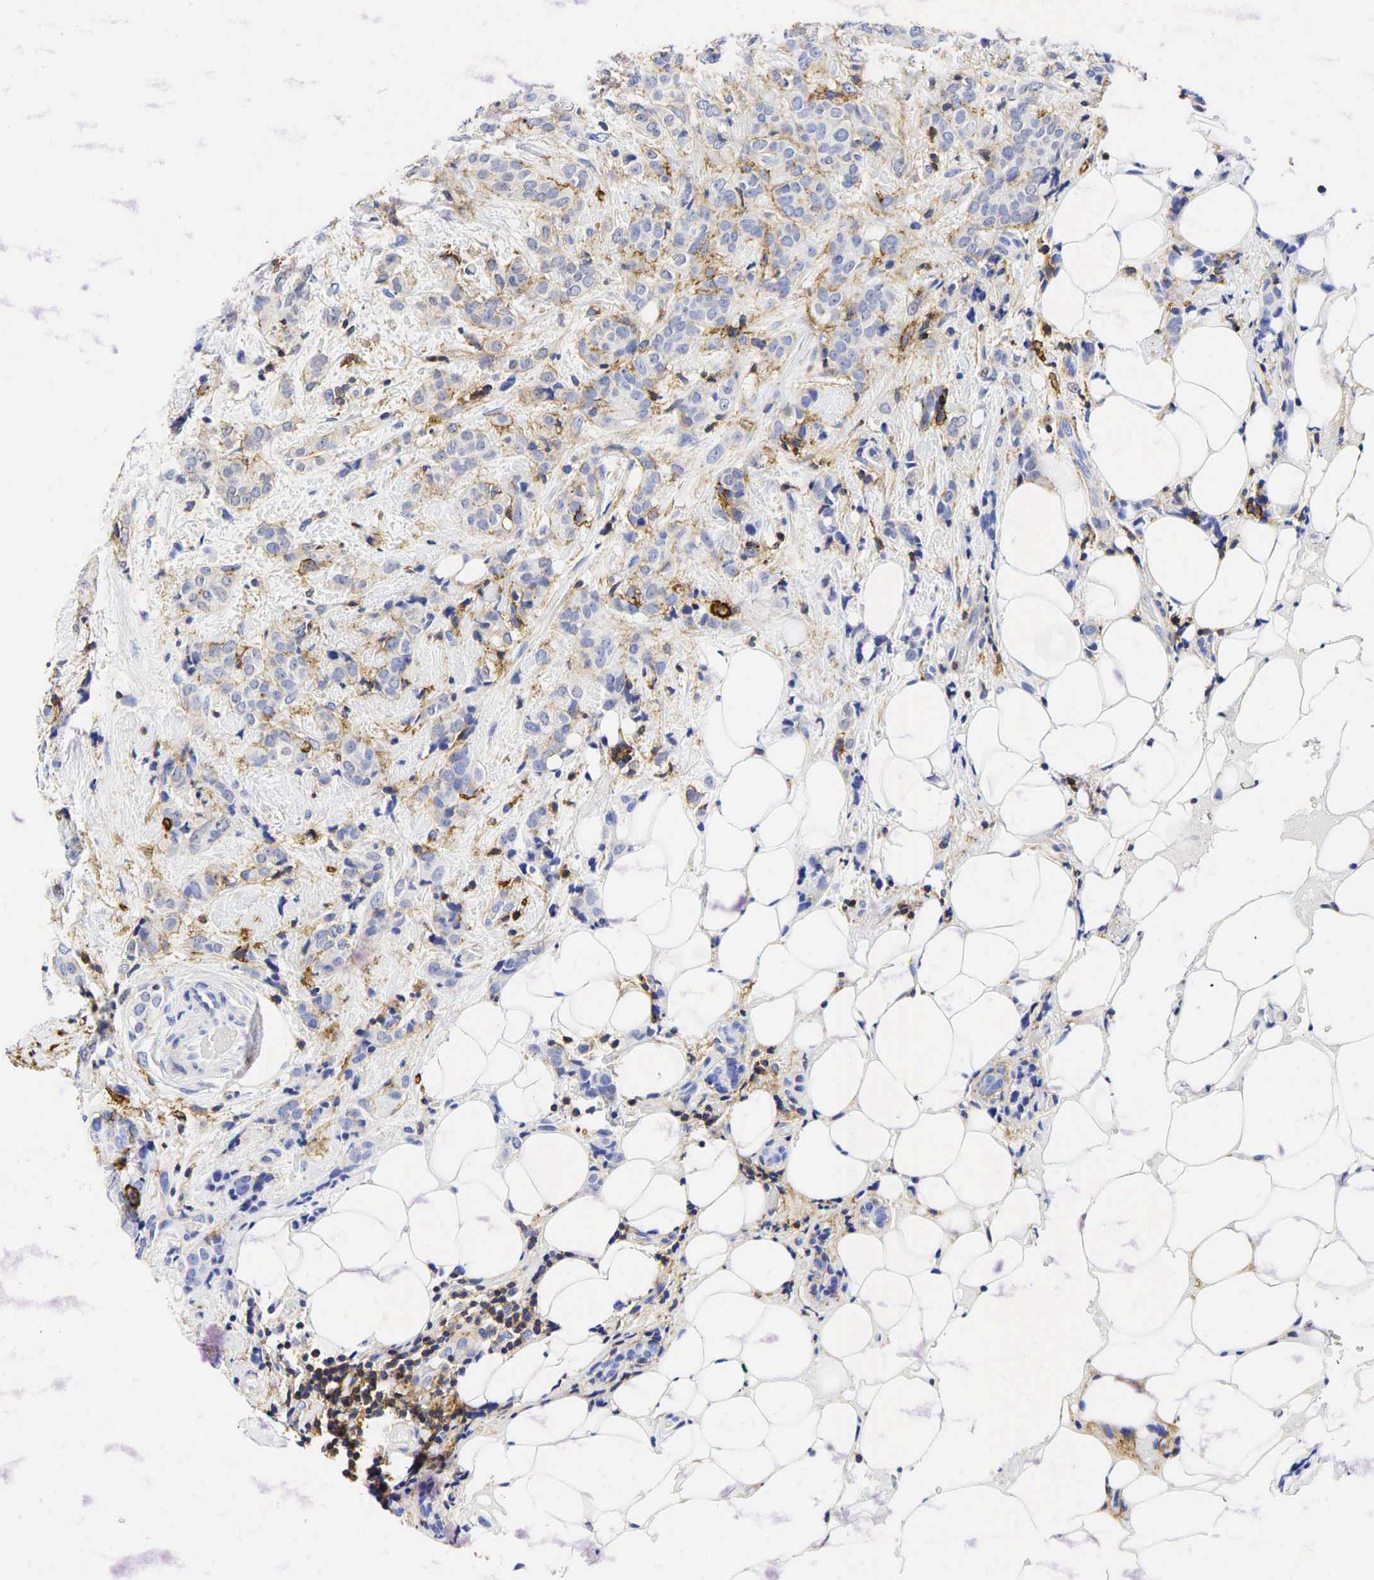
{"staining": {"intensity": "negative", "quantity": "none", "location": "none"}, "tissue": "breast cancer", "cell_type": "Tumor cells", "image_type": "cancer", "snomed": [{"axis": "morphology", "description": "Duct carcinoma"}, {"axis": "topography", "description": "Breast"}], "caption": "Breast infiltrating ductal carcinoma stained for a protein using immunohistochemistry (IHC) demonstrates no staining tumor cells.", "gene": "CD44", "patient": {"sex": "female", "age": 53}}